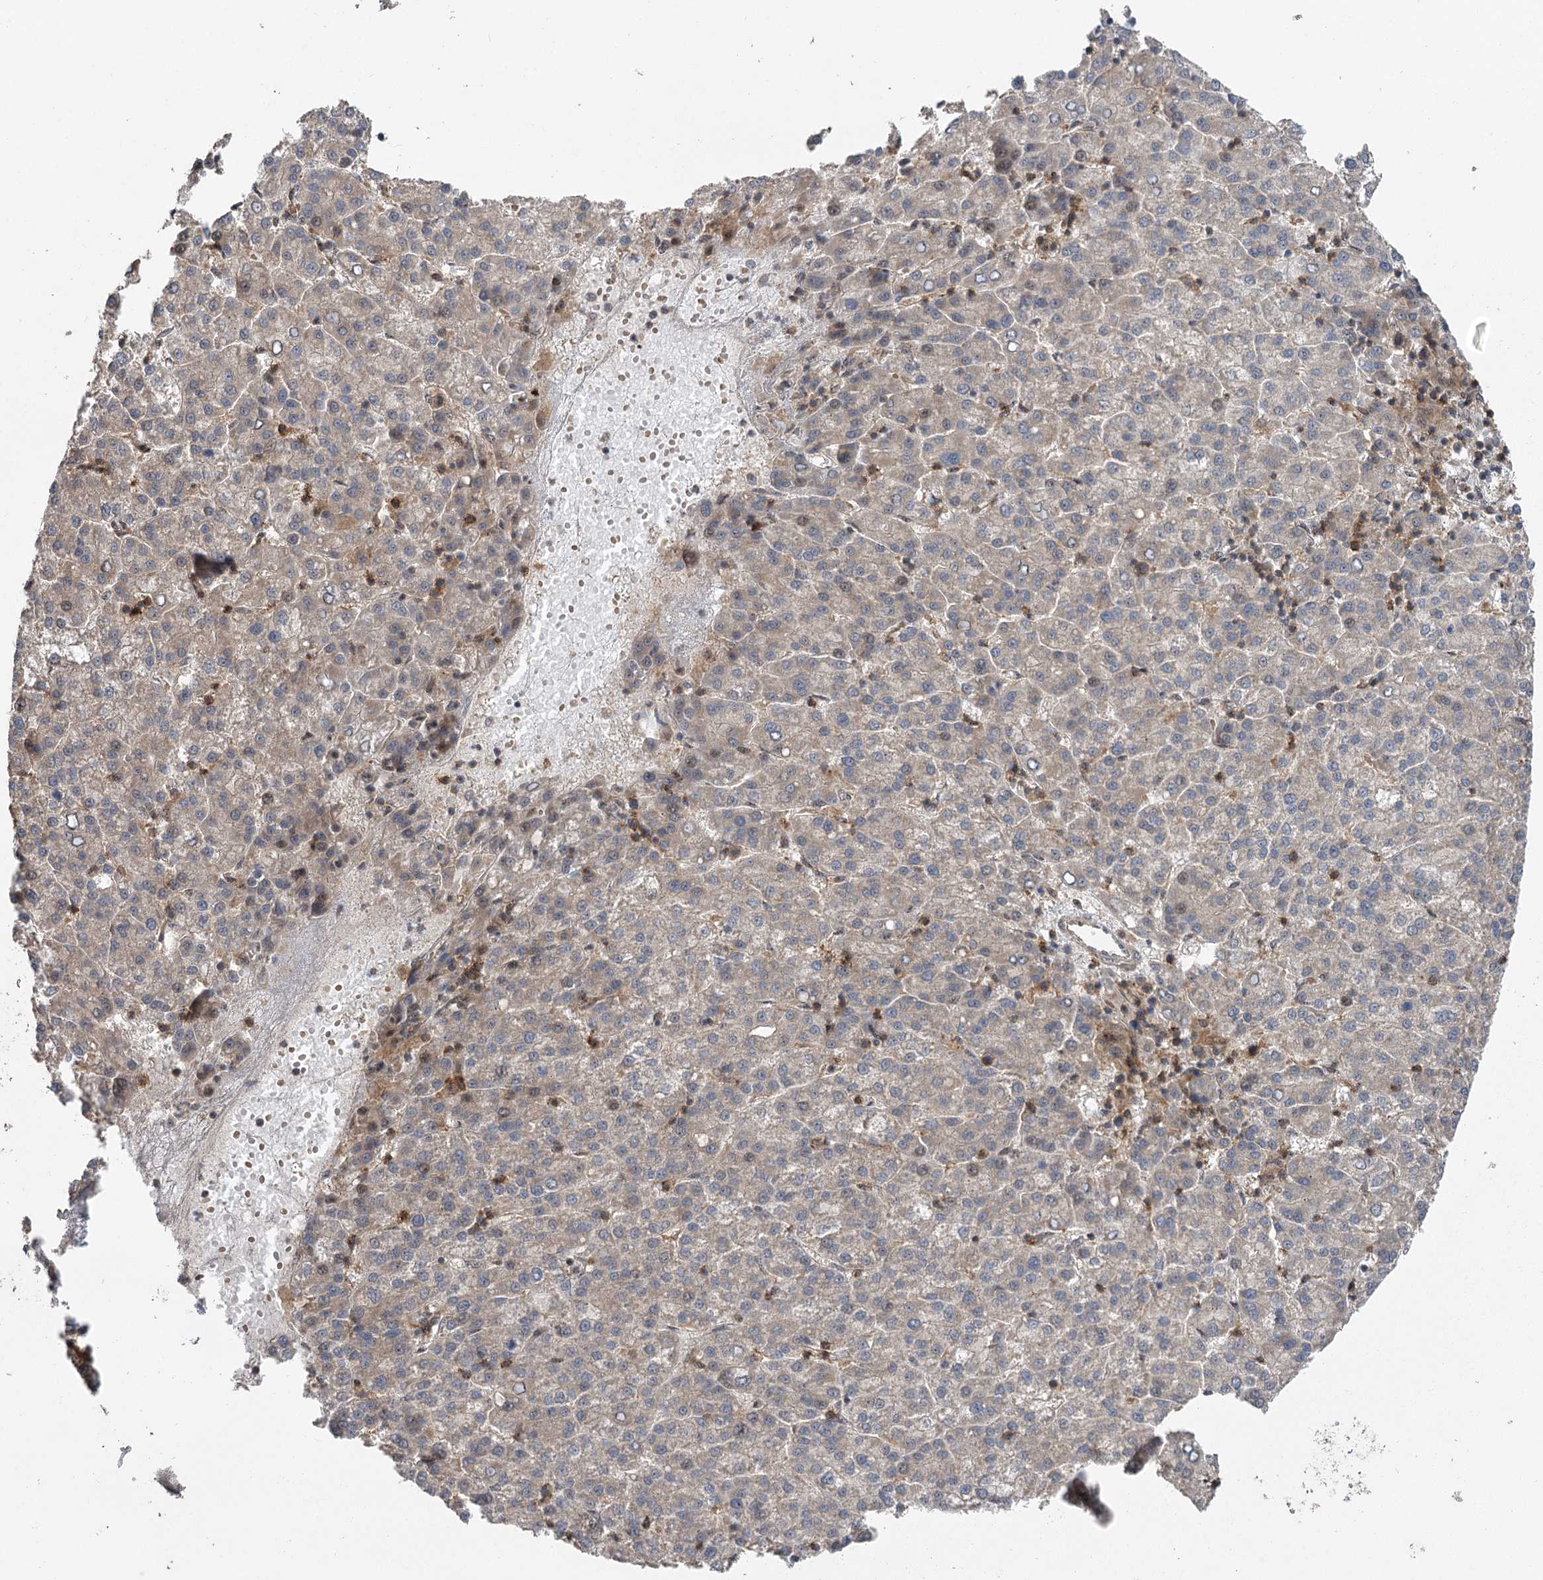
{"staining": {"intensity": "negative", "quantity": "none", "location": "none"}, "tissue": "liver cancer", "cell_type": "Tumor cells", "image_type": "cancer", "snomed": [{"axis": "morphology", "description": "Carcinoma, Hepatocellular, NOS"}, {"axis": "topography", "description": "Liver"}], "caption": "A histopathology image of hepatocellular carcinoma (liver) stained for a protein reveals no brown staining in tumor cells.", "gene": "C12orf4", "patient": {"sex": "female", "age": 58}}